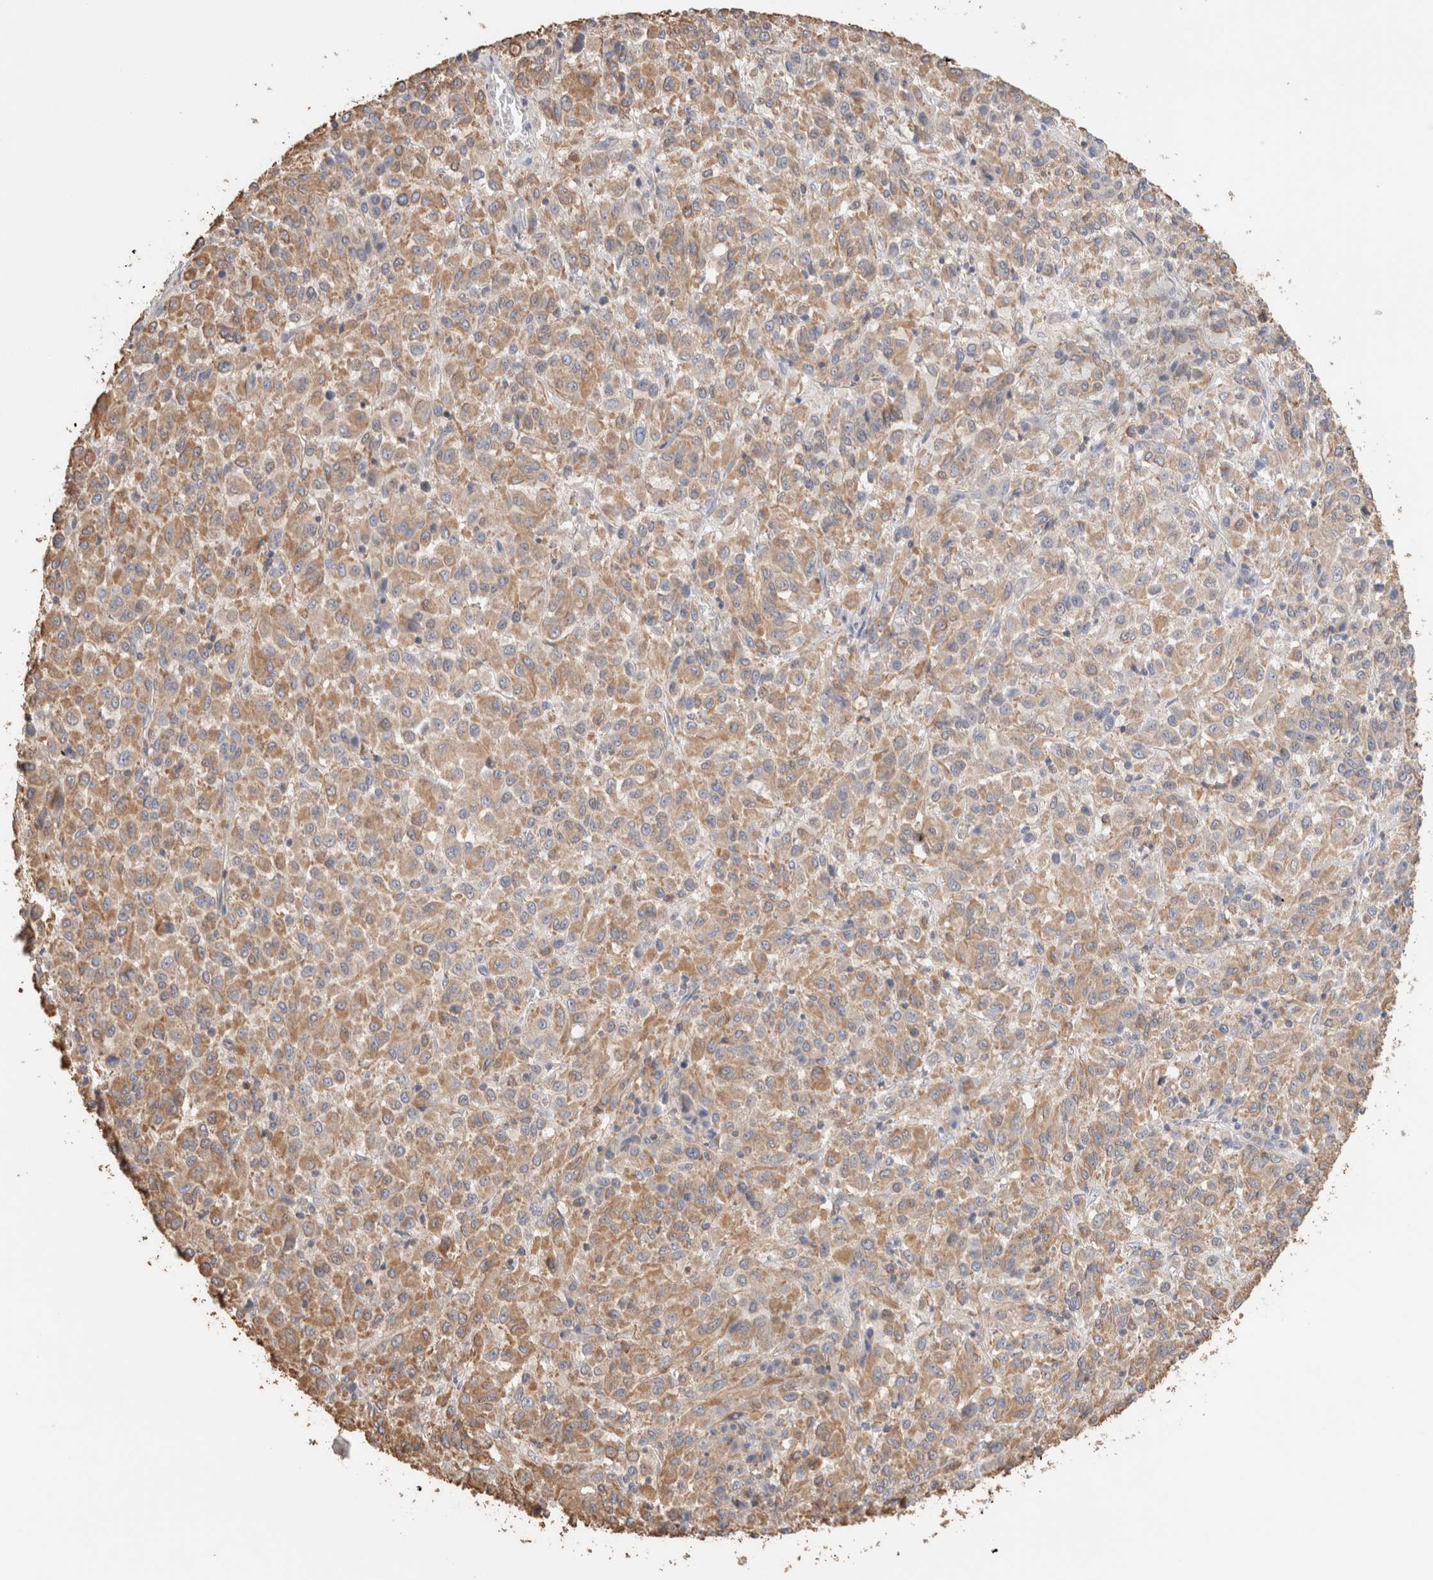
{"staining": {"intensity": "moderate", "quantity": ">75%", "location": "cytoplasmic/membranous"}, "tissue": "melanoma", "cell_type": "Tumor cells", "image_type": "cancer", "snomed": [{"axis": "morphology", "description": "Malignant melanoma, Metastatic site"}, {"axis": "topography", "description": "Lung"}], "caption": "This micrograph displays immunohistochemistry staining of melanoma, with medium moderate cytoplasmic/membranous staining in about >75% of tumor cells.", "gene": "CFAP418", "patient": {"sex": "male", "age": 64}}